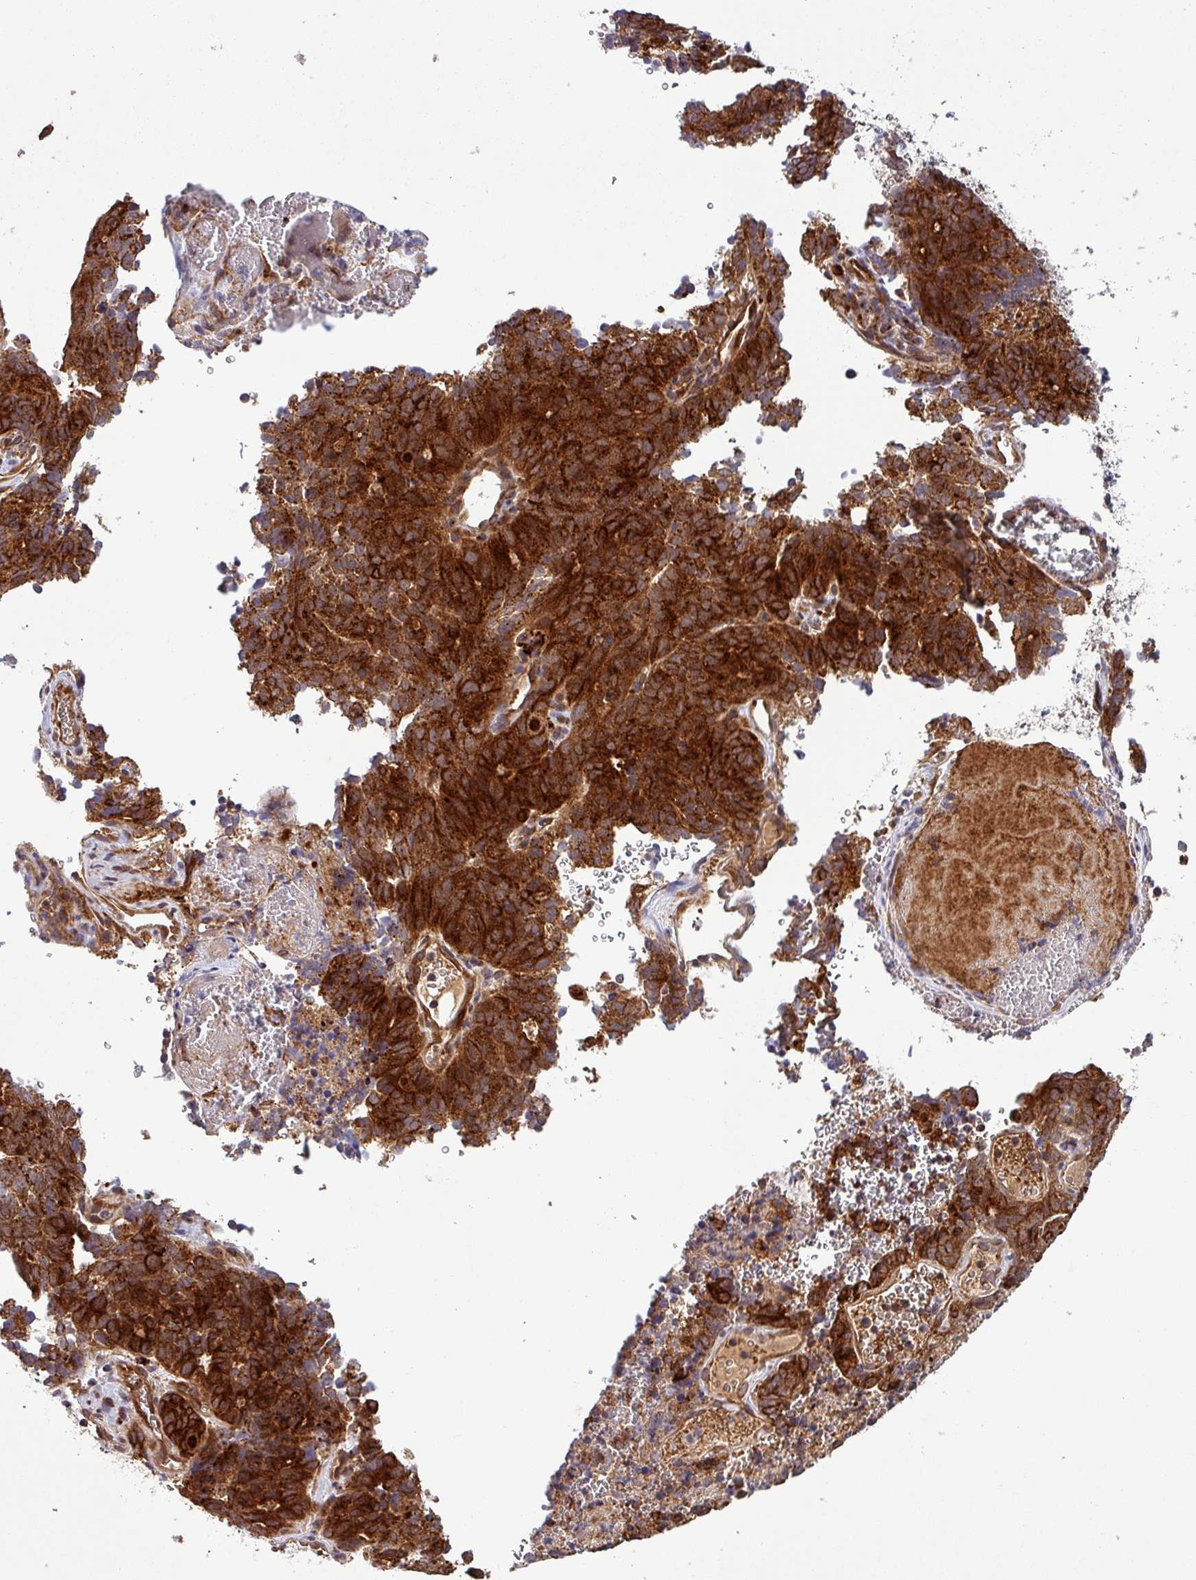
{"staining": {"intensity": "strong", "quantity": ">75%", "location": "cytoplasmic/membranous"}, "tissue": "cervical cancer", "cell_type": "Tumor cells", "image_type": "cancer", "snomed": [{"axis": "morphology", "description": "Adenocarcinoma, NOS"}, {"axis": "topography", "description": "Cervix"}], "caption": "Cervical cancer stained with a protein marker exhibits strong staining in tumor cells.", "gene": "PUS1", "patient": {"sex": "female", "age": 38}}